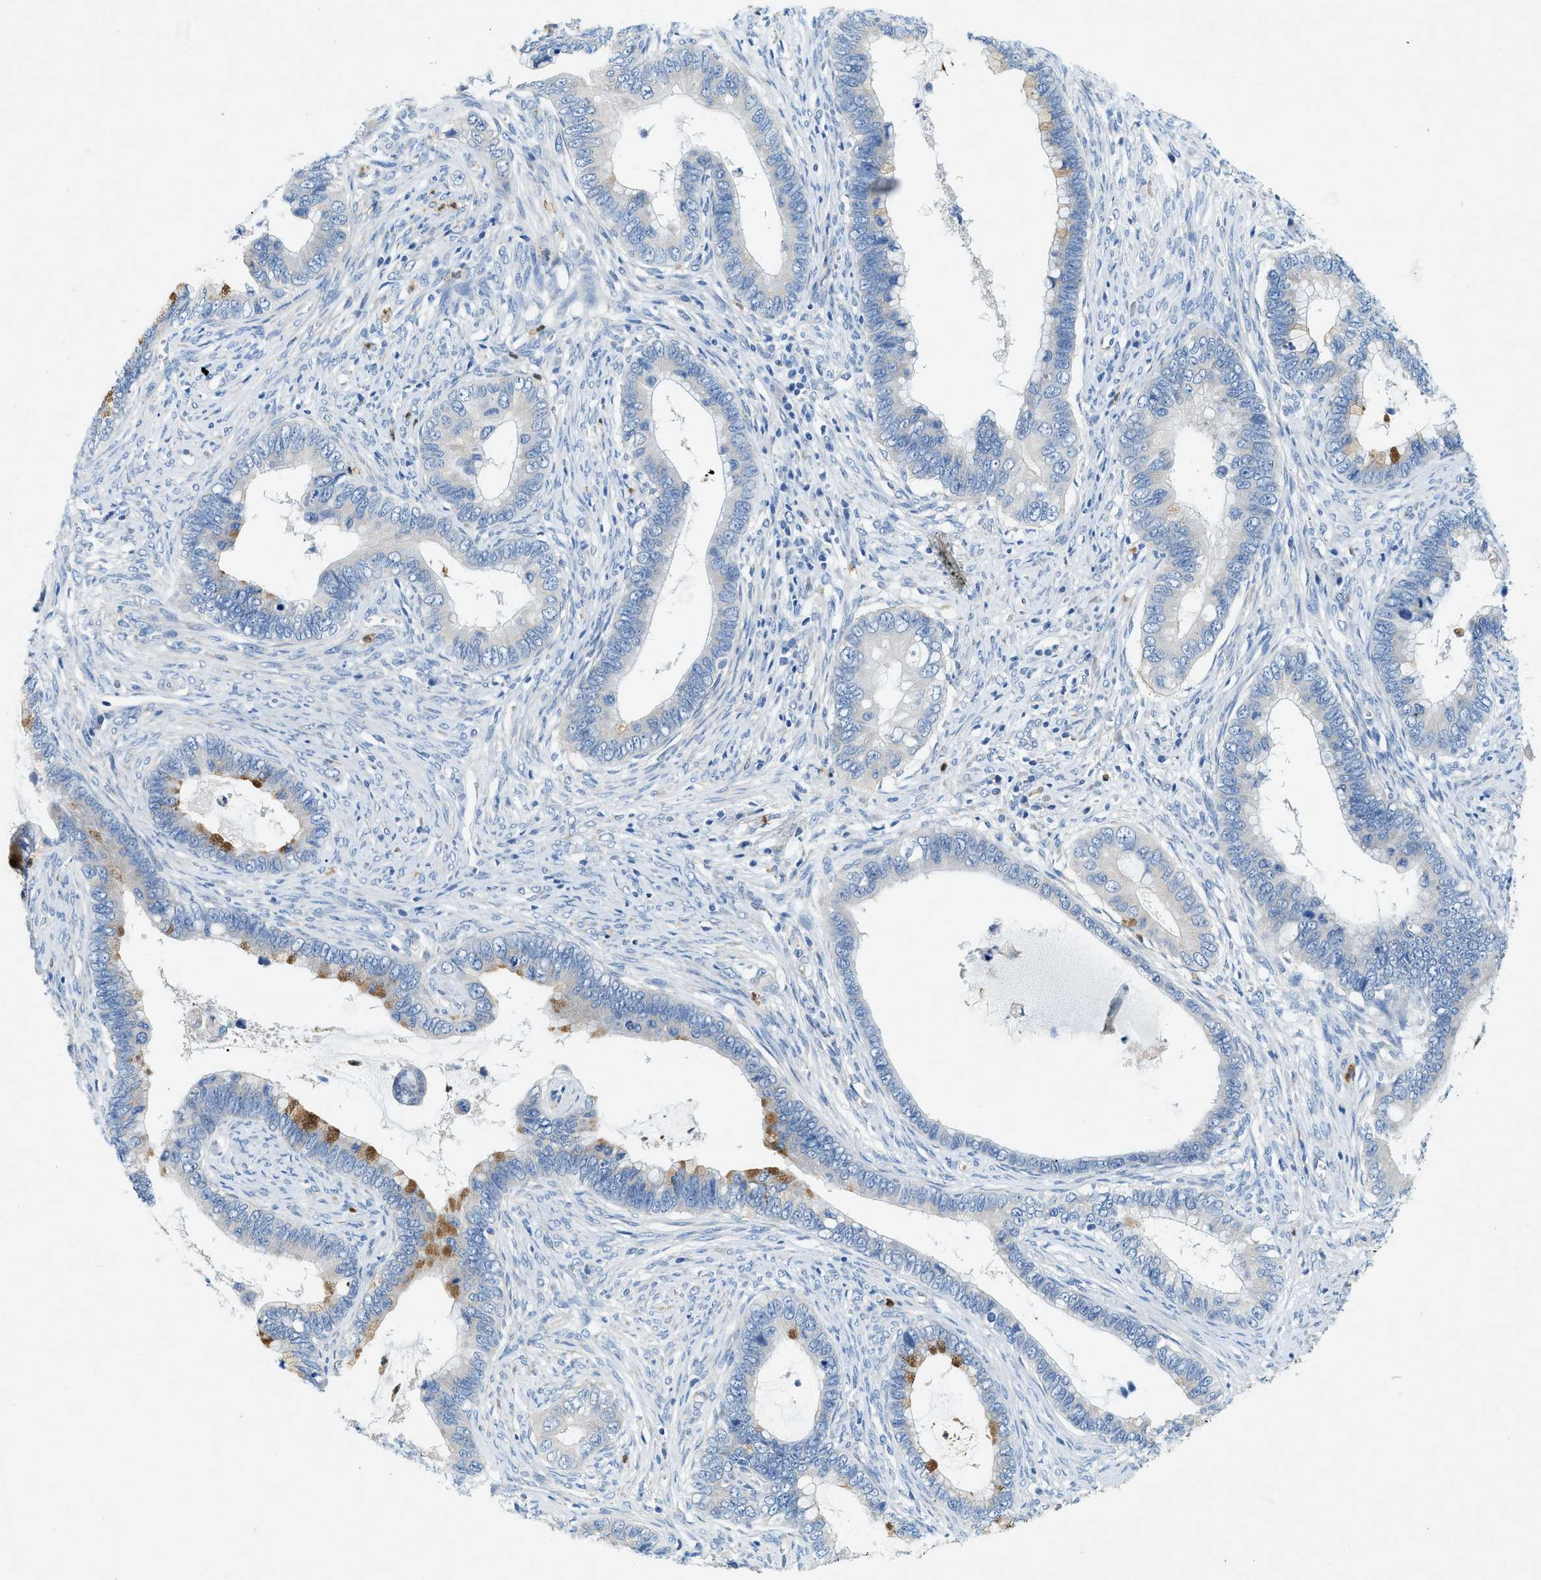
{"staining": {"intensity": "moderate", "quantity": "<25%", "location": "cytoplasmic/membranous"}, "tissue": "cervical cancer", "cell_type": "Tumor cells", "image_type": "cancer", "snomed": [{"axis": "morphology", "description": "Adenocarcinoma, NOS"}, {"axis": "topography", "description": "Cervix"}], "caption": "A photomicrograph showing moderate cytoplasmic/membranous positivity in approximately <25% of tumor cells in cervical adenocarcinoma, as visualized by brown immunohistochemical staining.", "gene": "ZDHHC13", "patient": {"sex": "female", "age": 44}}